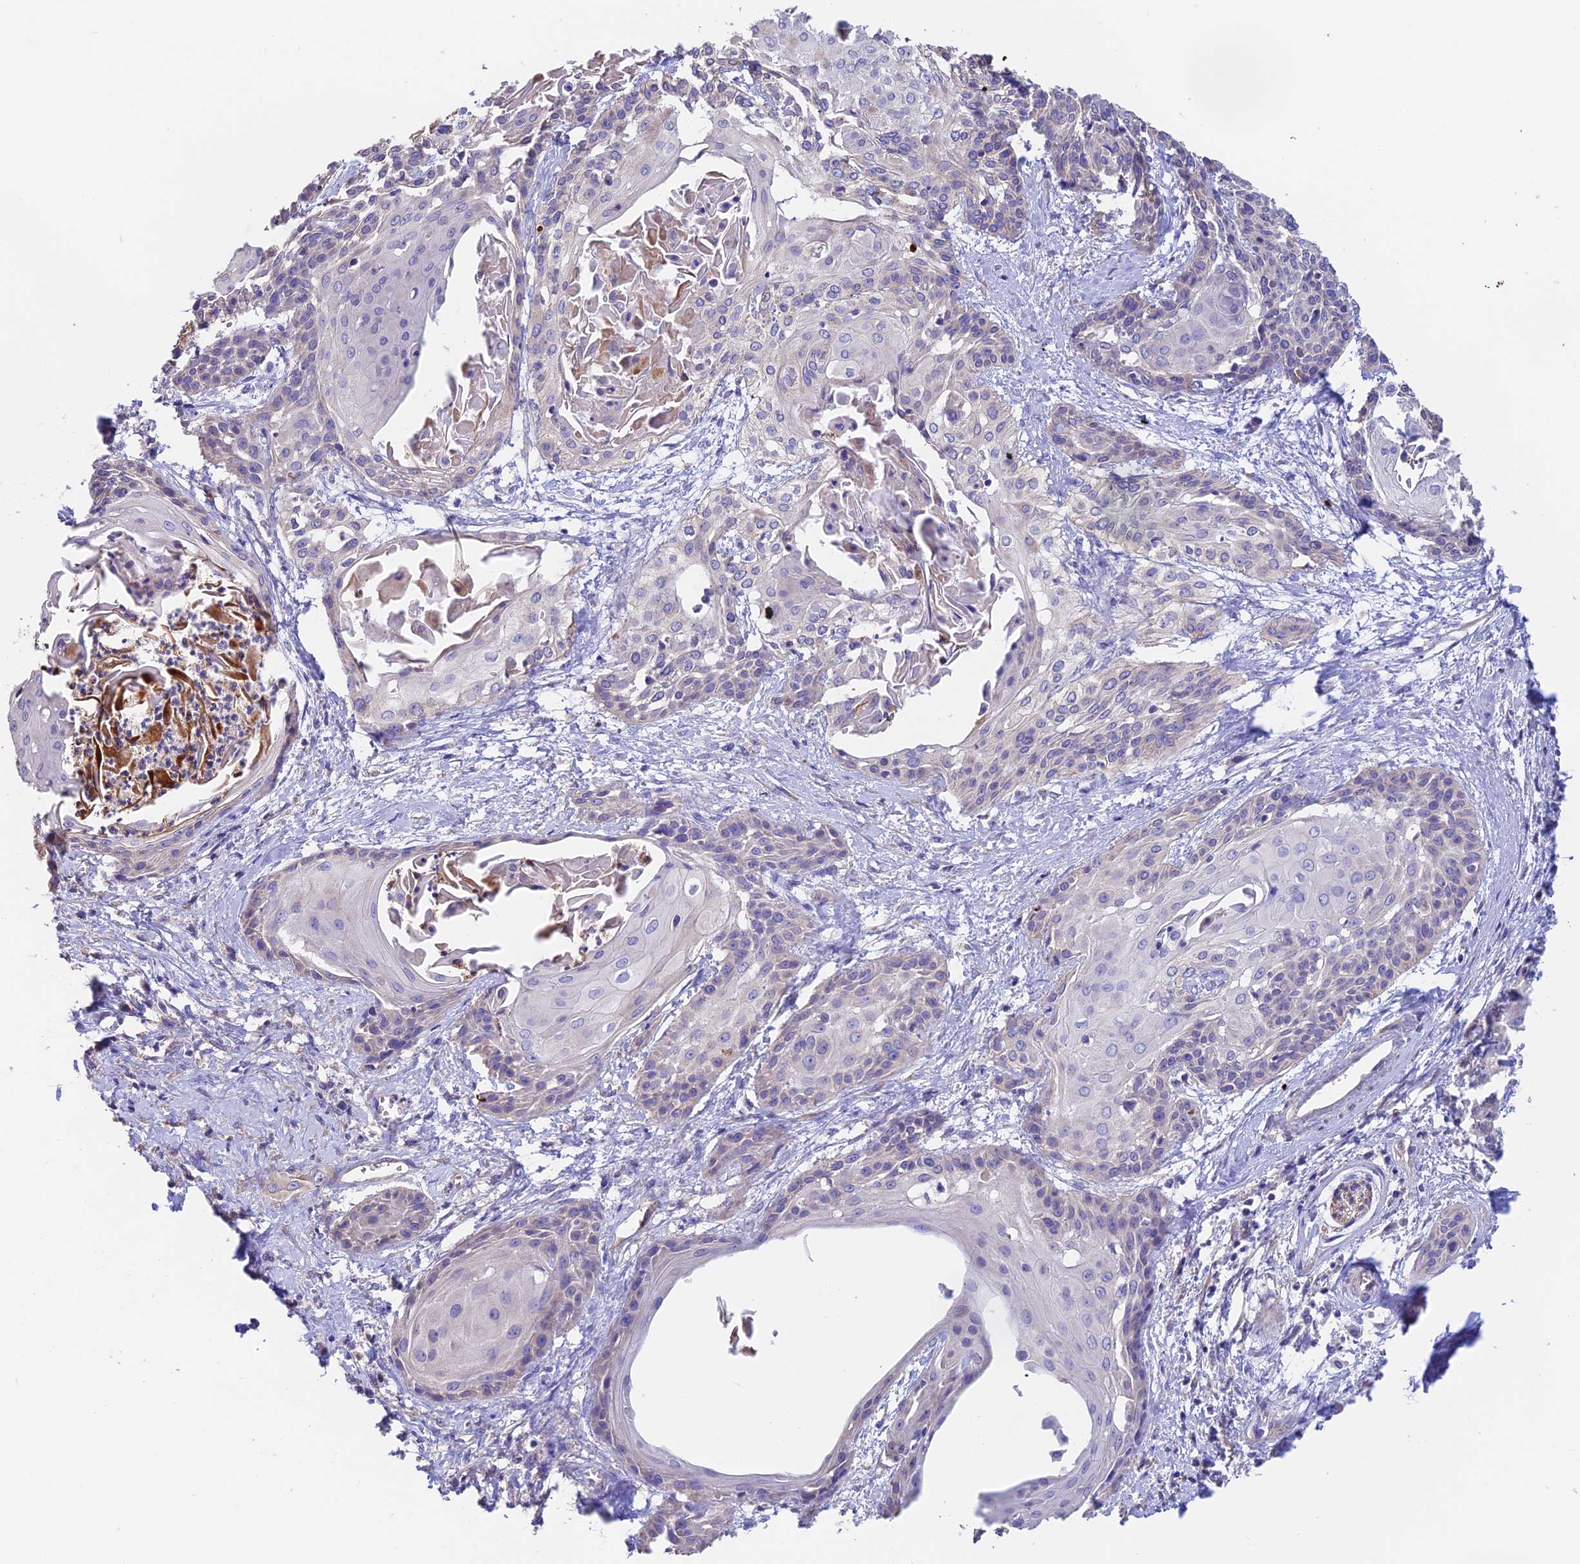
{"staining": {"intensity": "negative", "quantity": "none", "location": "none"}, "tissue": "cervical cancer", "cell_type": "Tumor cells", "image_type": "cancer", "snomed": [{"axis": "morphology", "description": "Squamous cell carcinoma, NOS"}, {"axis": "topography", "description": "Cervix"}], "caption": "Cervical squamous cell carcinoma stained for a protein using immunohistochemistry (IHC) displays no staining tumor cells.", "gene": "EMC3", "patient": {"sex": "female", "age": 57}}